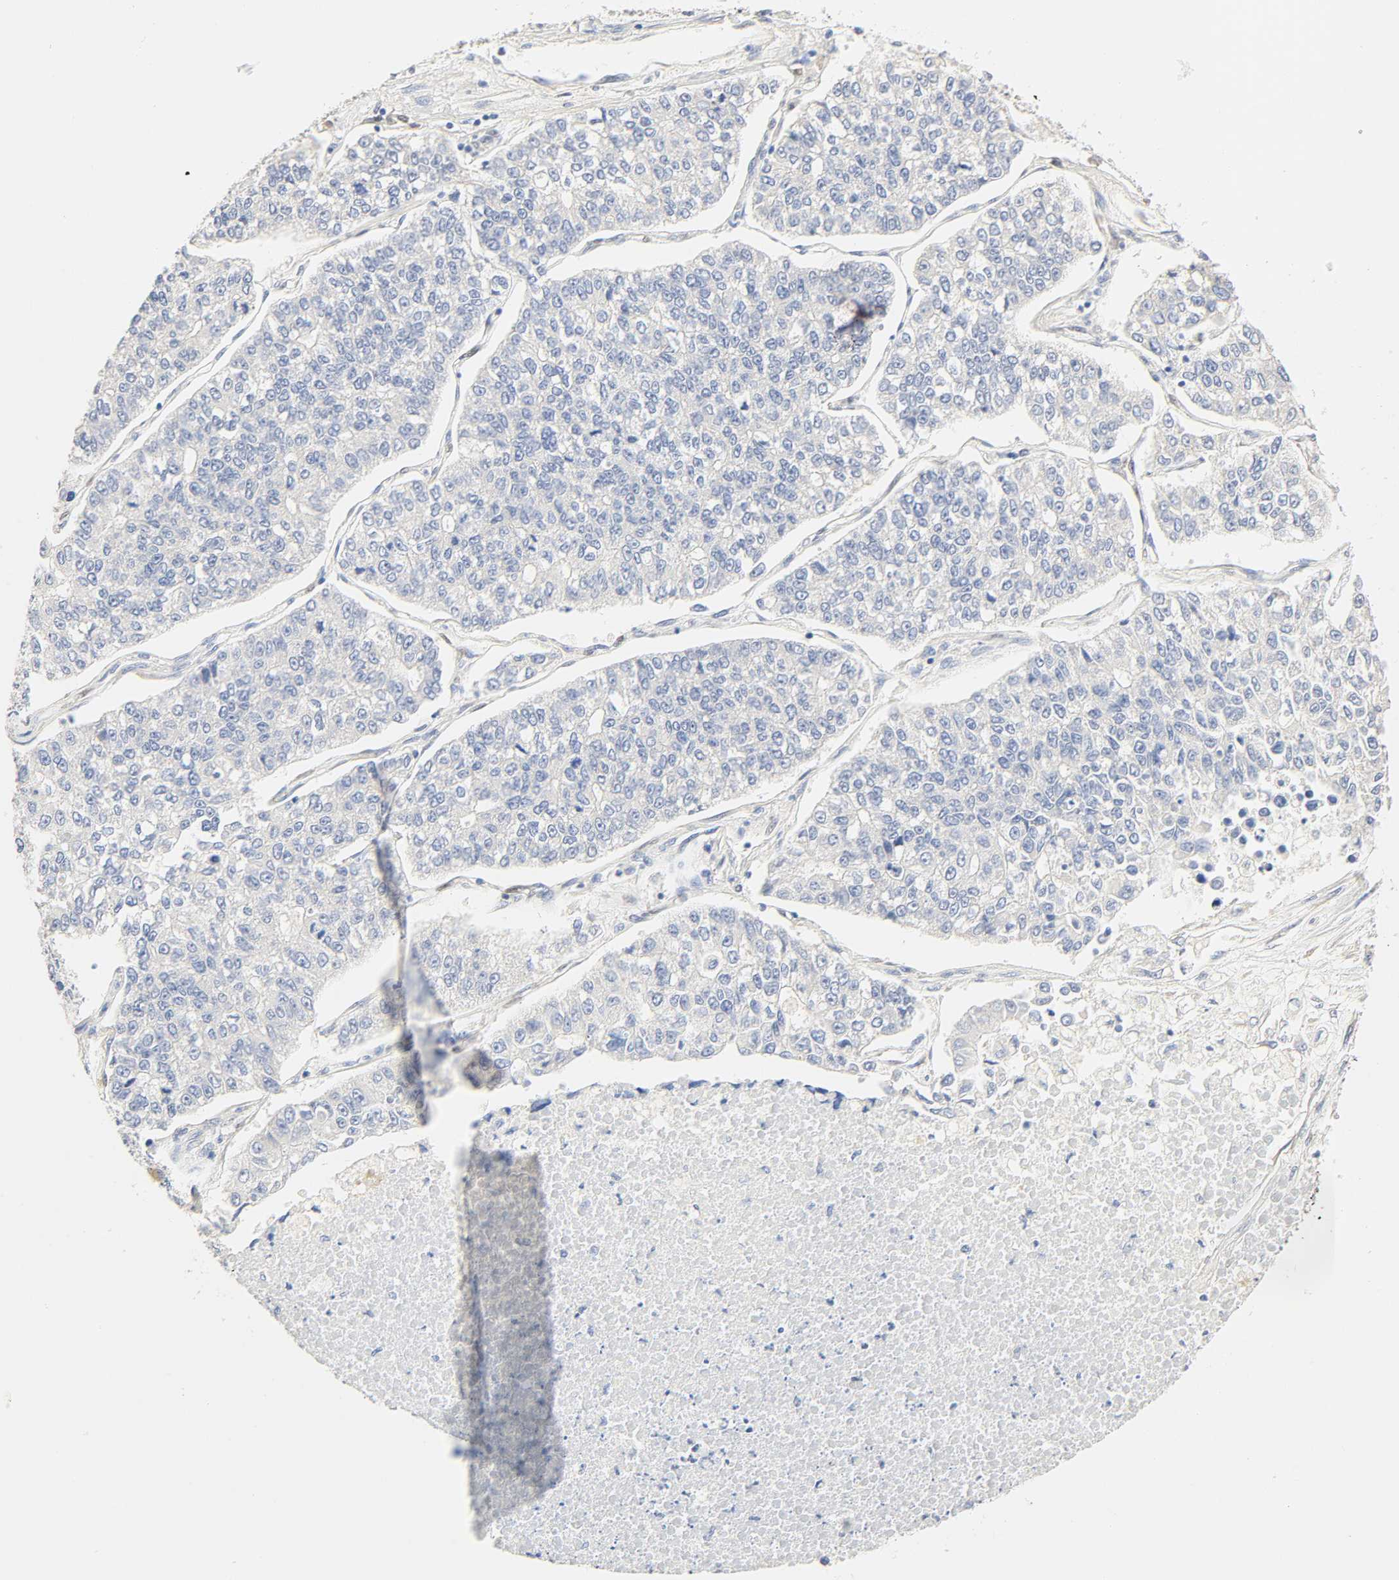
{"staining": {"intensity": "negative", "quantity": "none", "location": "none"}, "tissue": "lung cancer", "cell_type": "Tumor cells", "image_type": "cancer", "snomed": [{"axis": "morphology", "description": "Adenocarcinoma, NOS"}, {"axis": "topography", "description": "Lung"}], "caption": "This is an immunohistochemistry photomicrograph of human lung cancer (adenocarcinoma). There is no staining in tumor cells.", "gene": "BORCS8-MEF2B", "patient": {"sex": "male", "age": 49}}